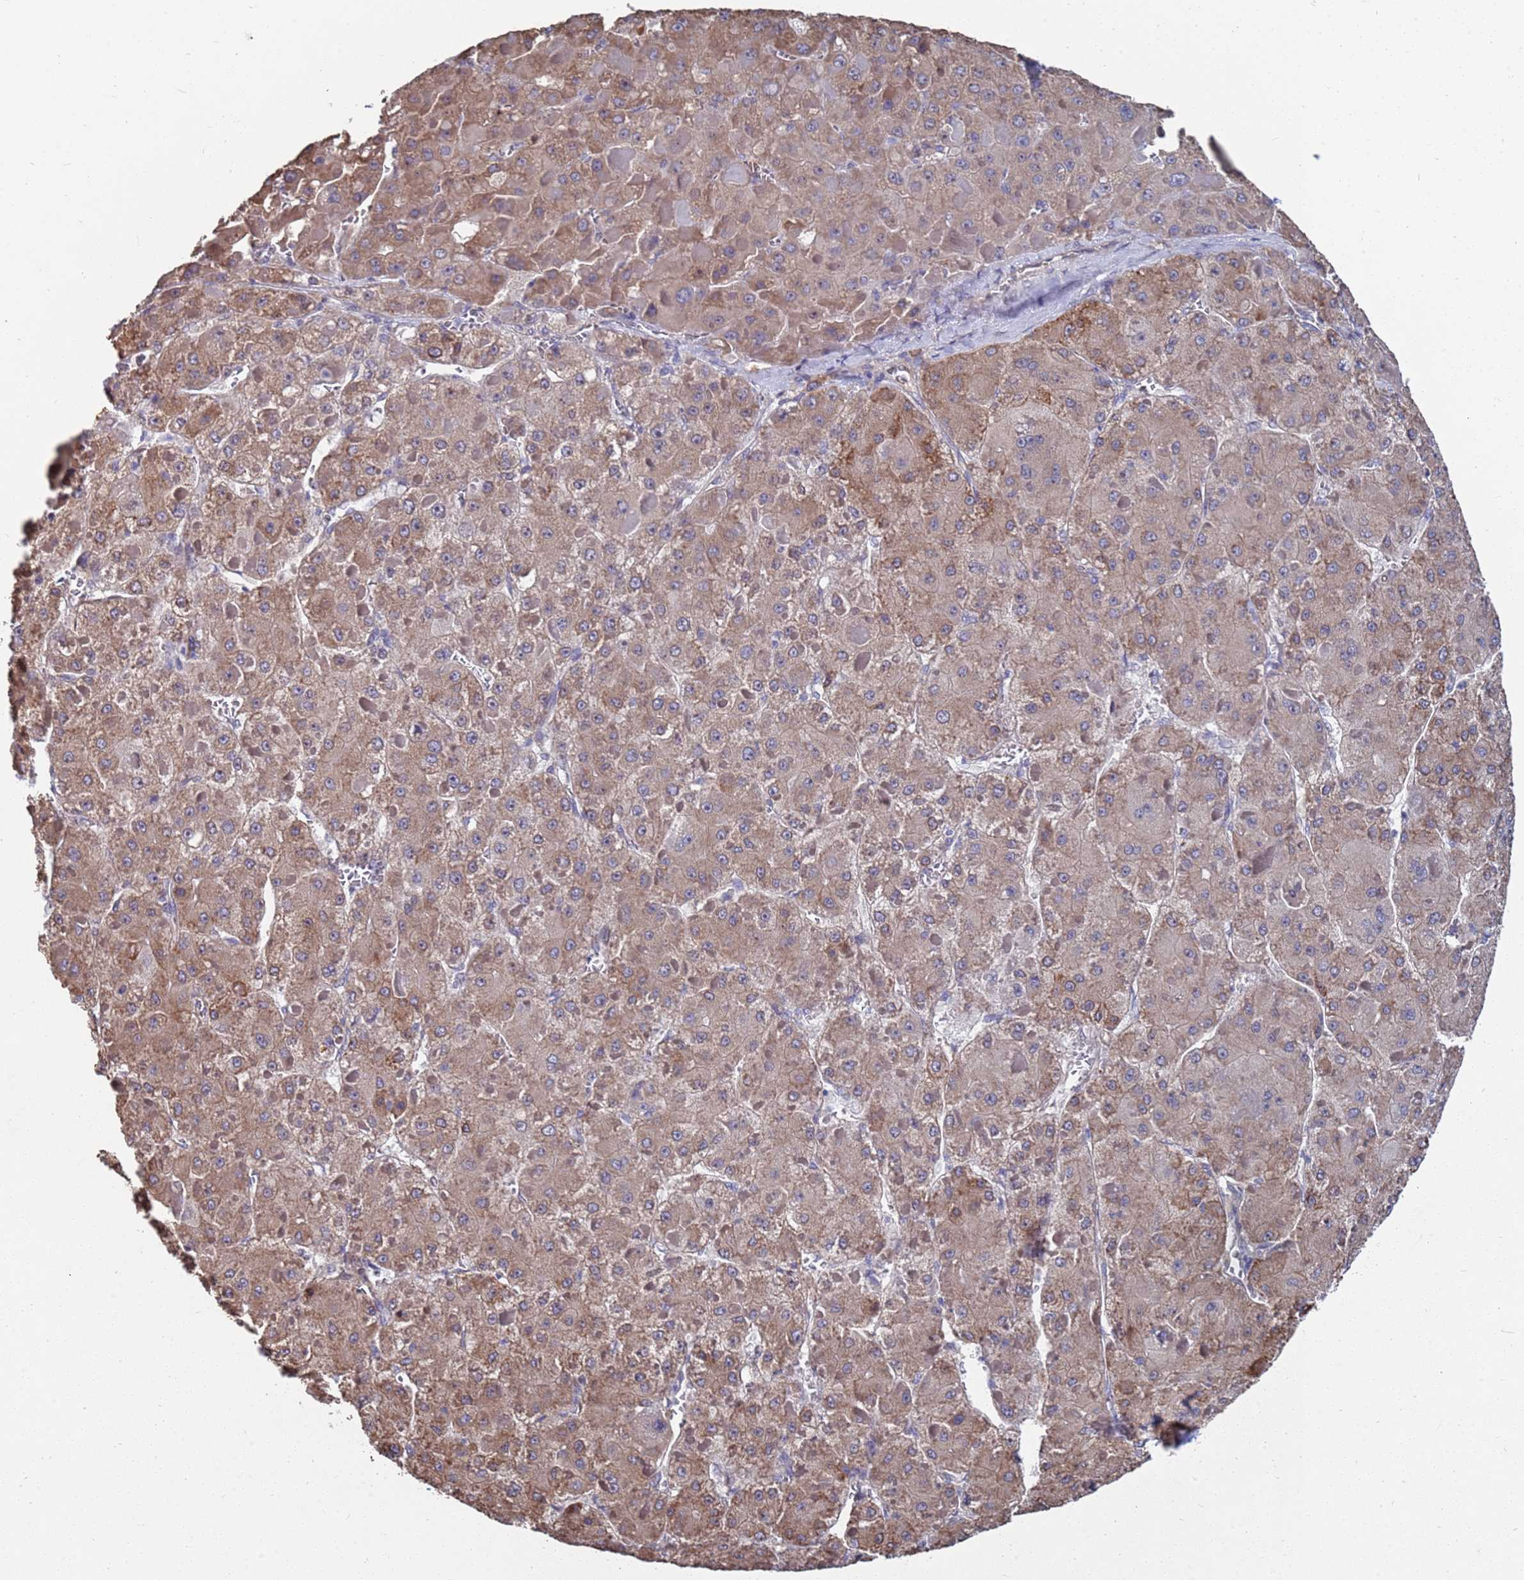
{"staining": {"intensity": "moderate", "quantity": ">75%", "location": "cytoplasmic/membranous"}, "tissue": "liver cancer", "cell_type": "Tumor cells", "image_type": "cancer", "snomed": [{"axis": "morphology", "description": "Carcinoma, Hepatocellular, NOS"}, {"axis": "topography", "description": "Liver"}], "caption": "Liver cancer (hepatocellular carcinoma) was stained to show a protein in brown. There is medium levels of moderate cytoplasmic/membranous expression in approximately >75% of tumor cells.", "gene": "CFAP119", "patient": {"sex": "female", "age": 73}}